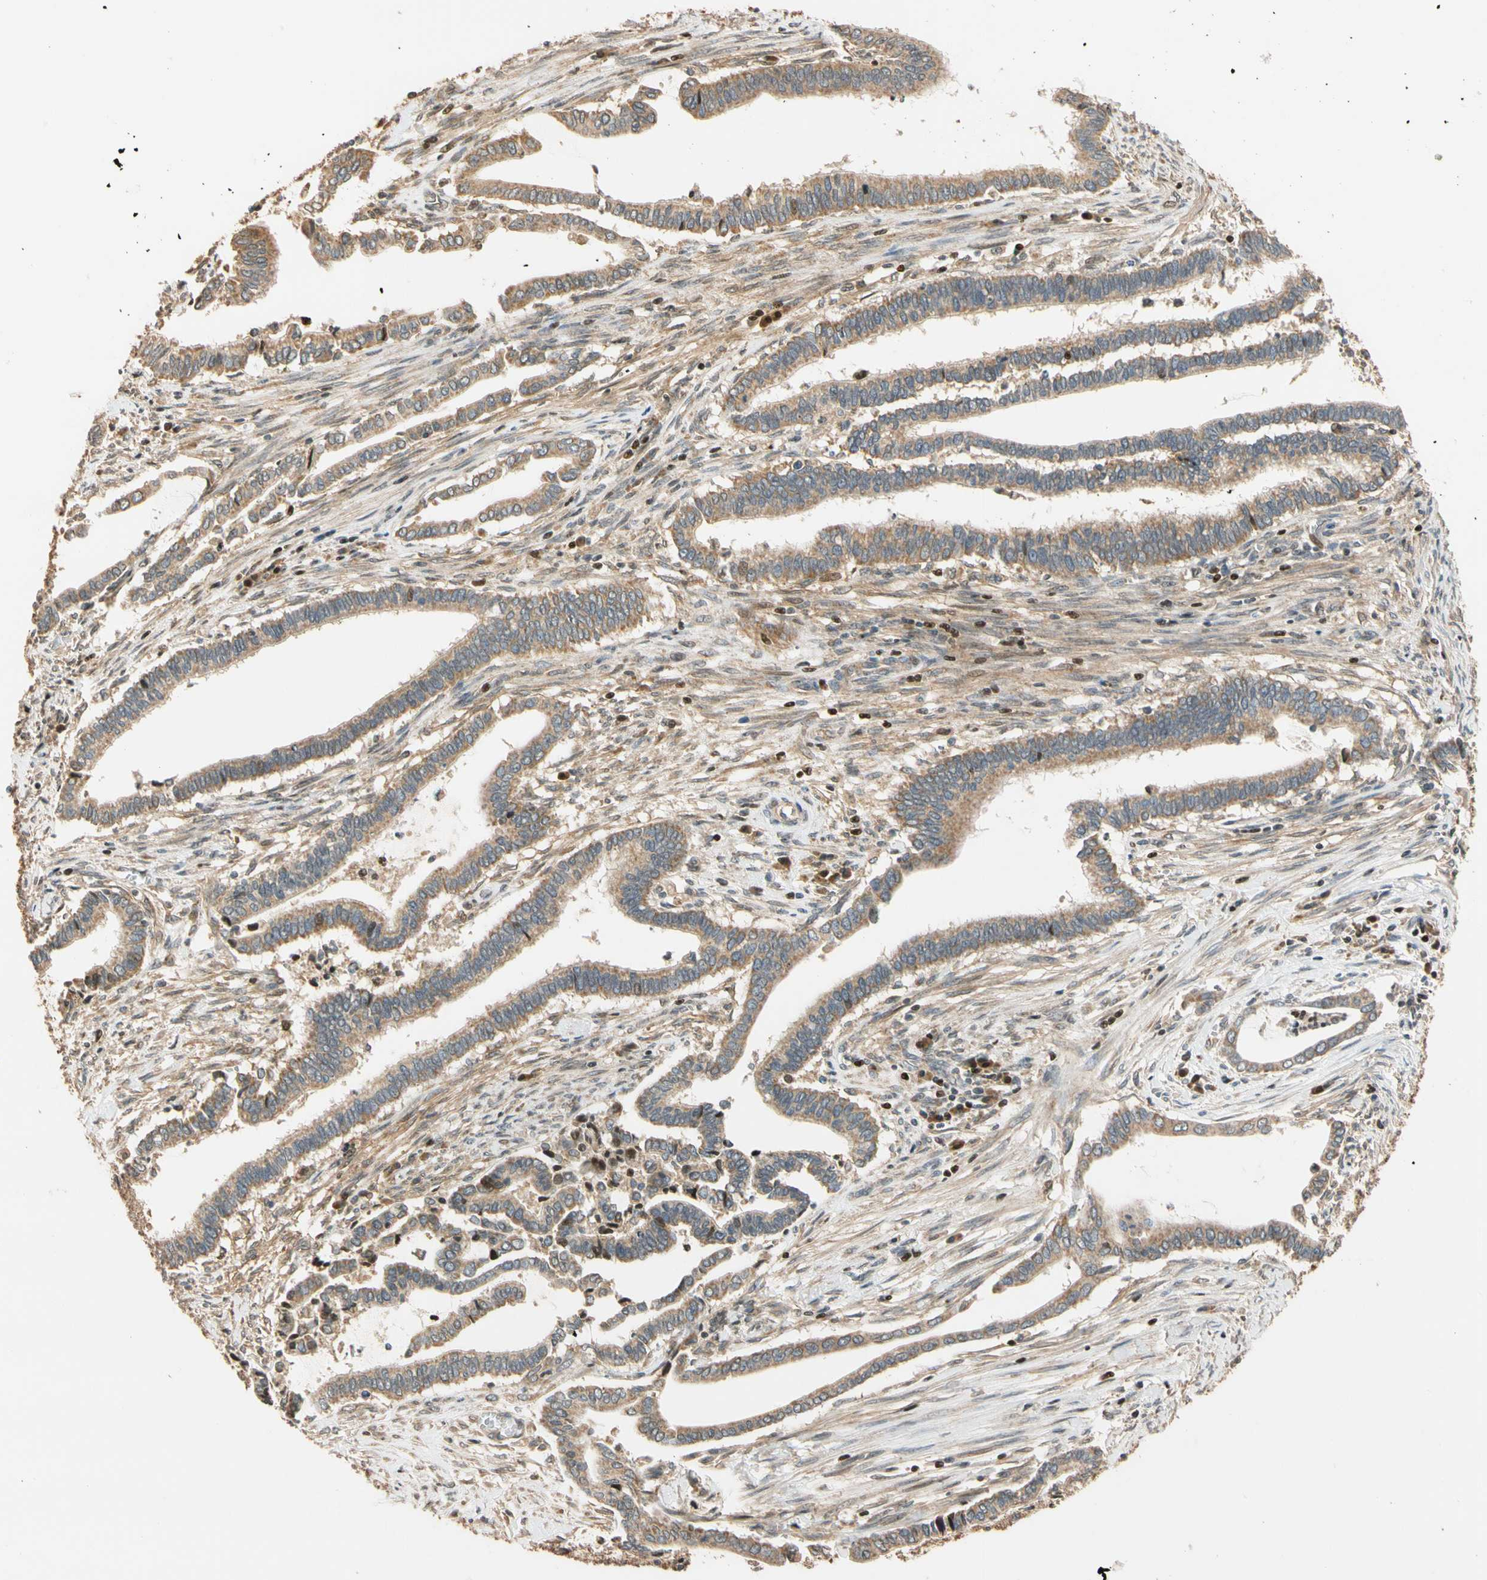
{"staining": {"intensity": "moderate", "quantity": ">75%", "location": "cytoplasmic/membranous"}, "tissue": "cervical cancer", "cell_type": "Tumor cells", "image_type": "cancer", "snomed": [{"axis": "morphology", "description": "Adenocarcinoma, NOS"}, {"axis": "topography", "description": "Cervix"}], "caption": "Adenocarcinoma (cervical) stained with immunohistochemistry reveals moderate cytoplasmic/membranous expression in about >75% of tumor cells.", "gene": "HECW1", "patient": {"sex": "female", "age": 44}}